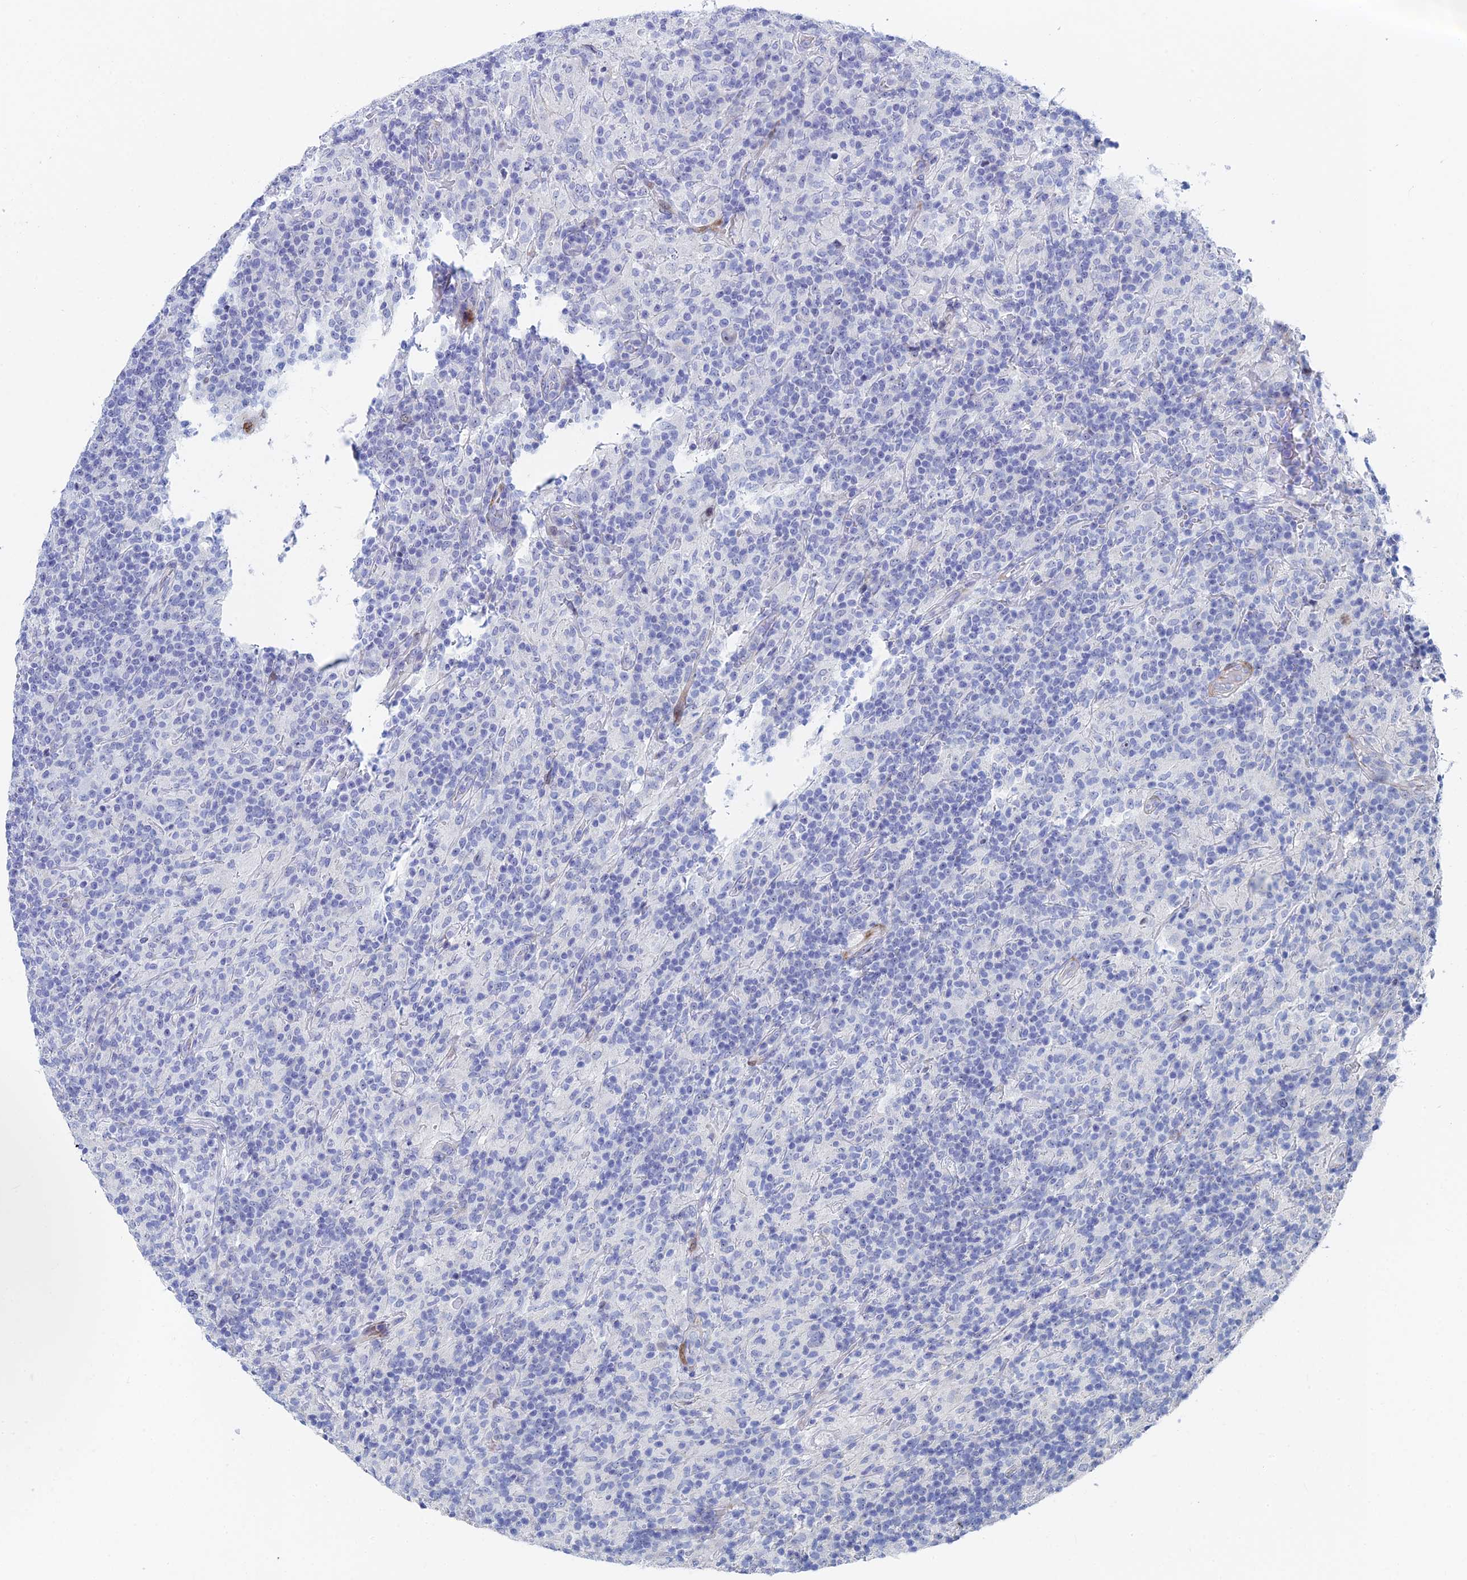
{"staining": {"intensity": "negative", "quantity": "none", "location": "none"}, "tissue": "lymphoma", "cell_type": "Tumor cells", "image_type": "cancer", "snomed": [{"axis": "morphology", "description": "Hodgkin's disease, NOS"}, {"axis": "topography", "description": "Lymph node"}], "caption": "This photomicrograph is of lymphoma stained with immunohistochemistry (IHC) to label a protein in brown with the nuclei are counter-stained blue. There is no expression in tumor cells. (DAB (3,3'-diaminobenzidine) immunohistochemistry visualized using brightfield microscopy, high magnification).", "gene": "DRGX", "patient": {"sex": "male", "age": 70}}